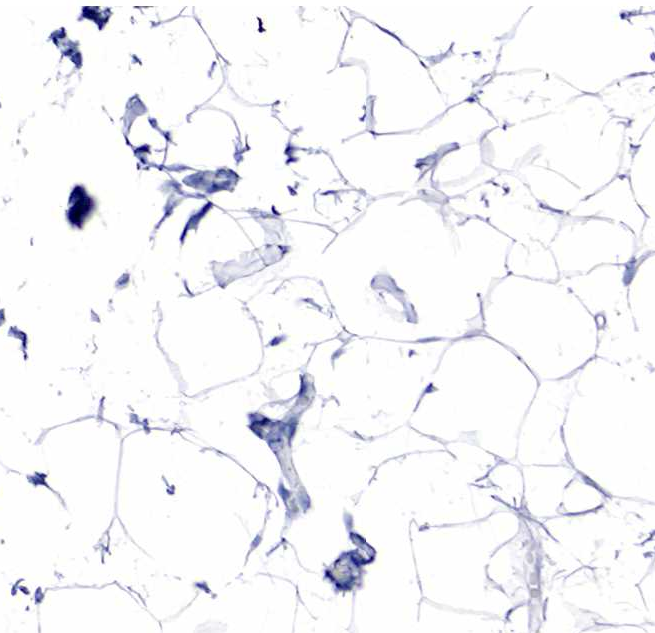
{"staining": {"intensity": "negative", "quantity": "none", "location": "none"}, "tissue": "adipose tissue", "cell_type": "Adipocytes", "image_type": "normal", "snomed": [{"axis": "morphology", "description": "Normal tissue, NOS"}, {"axis": "topography", "description": "Breast"}], "caption": "High power microscopy photomicrograph of an immunohistochemistry (IHC) histopathology image of normal adipose tissue, revealing no significant staining in adipocytes.", "gene": "PTH", "patient": {"sex": "female", "age": 45}}